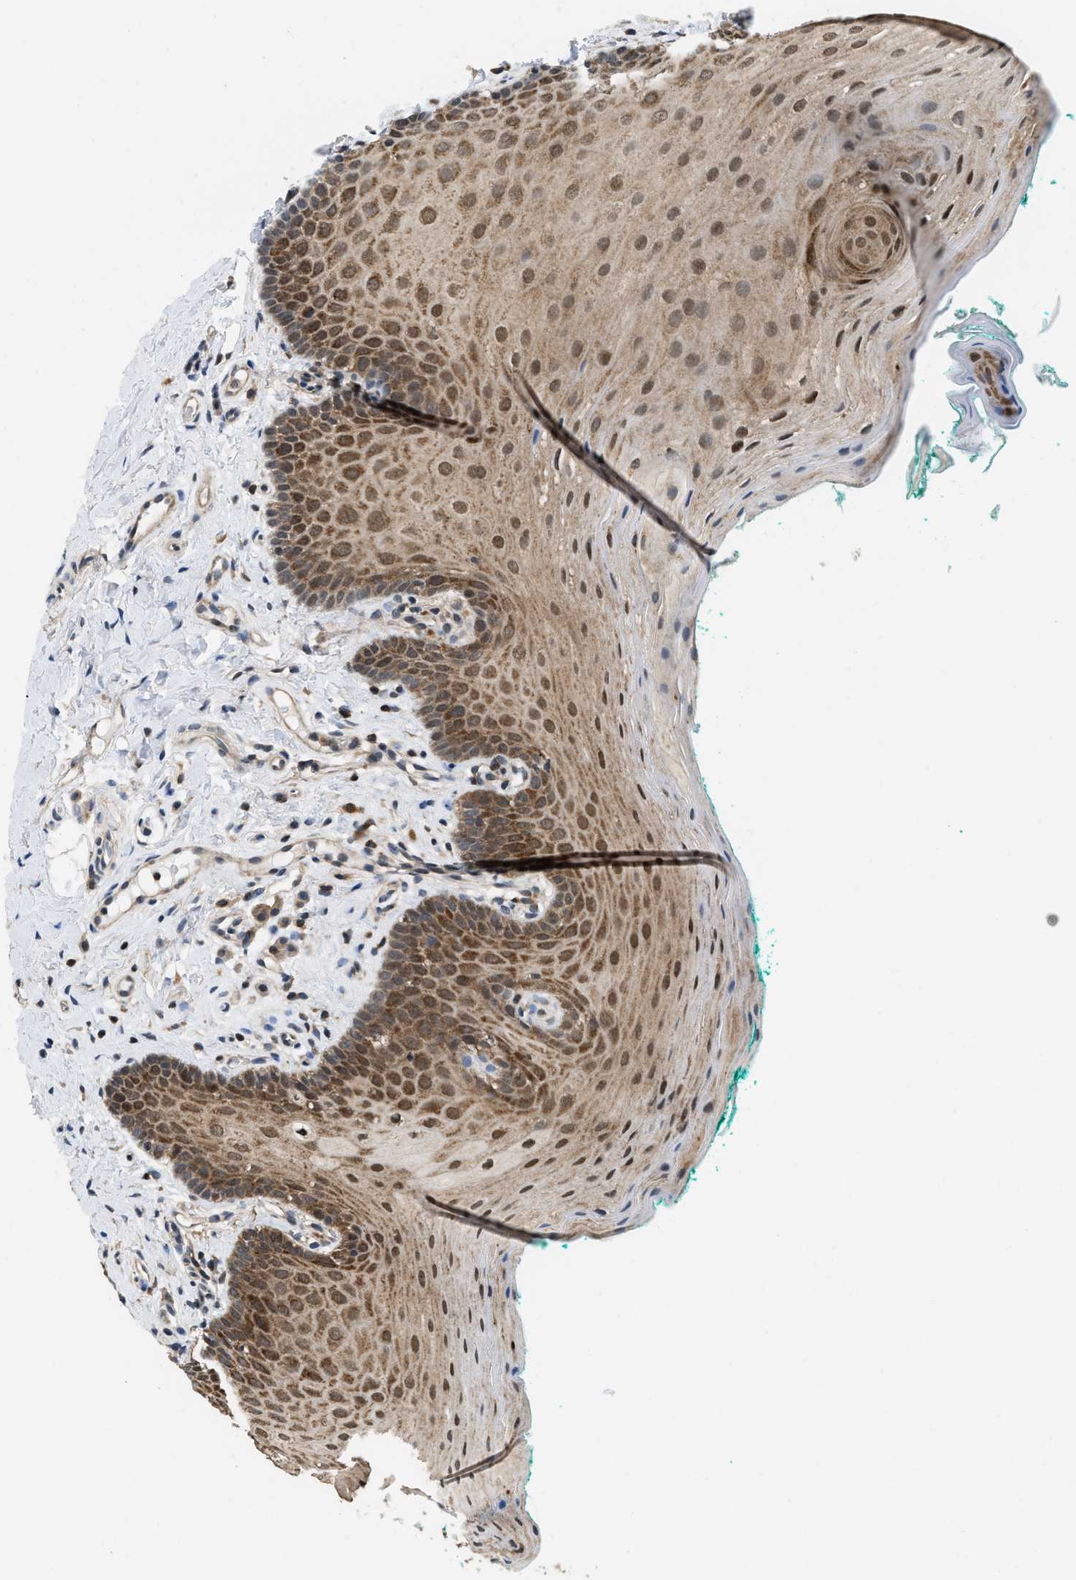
{"staining": {"intensity": "moderate", "quantity": ">75%", "location": "cytoplasmic/membranous,nuclear"}, "tissue": "oral mucosa", "cell_type": "Squamous epithelial cells", "image_type": "normal", "snomed": [{"axis": "morphology", "description": "Normal tissue, NOS"}, {"axis": "topography", "description": "Oral tissue"}], "caption": "The micrograph demonstrates a brown stain indicating the presence of a protein in the cytoplasmic/membranous,nuclear of squamous epithelial cells in oral mucosa.", "gene": "ATF7IP", "patient": {"sex": "male", "age": 58}}